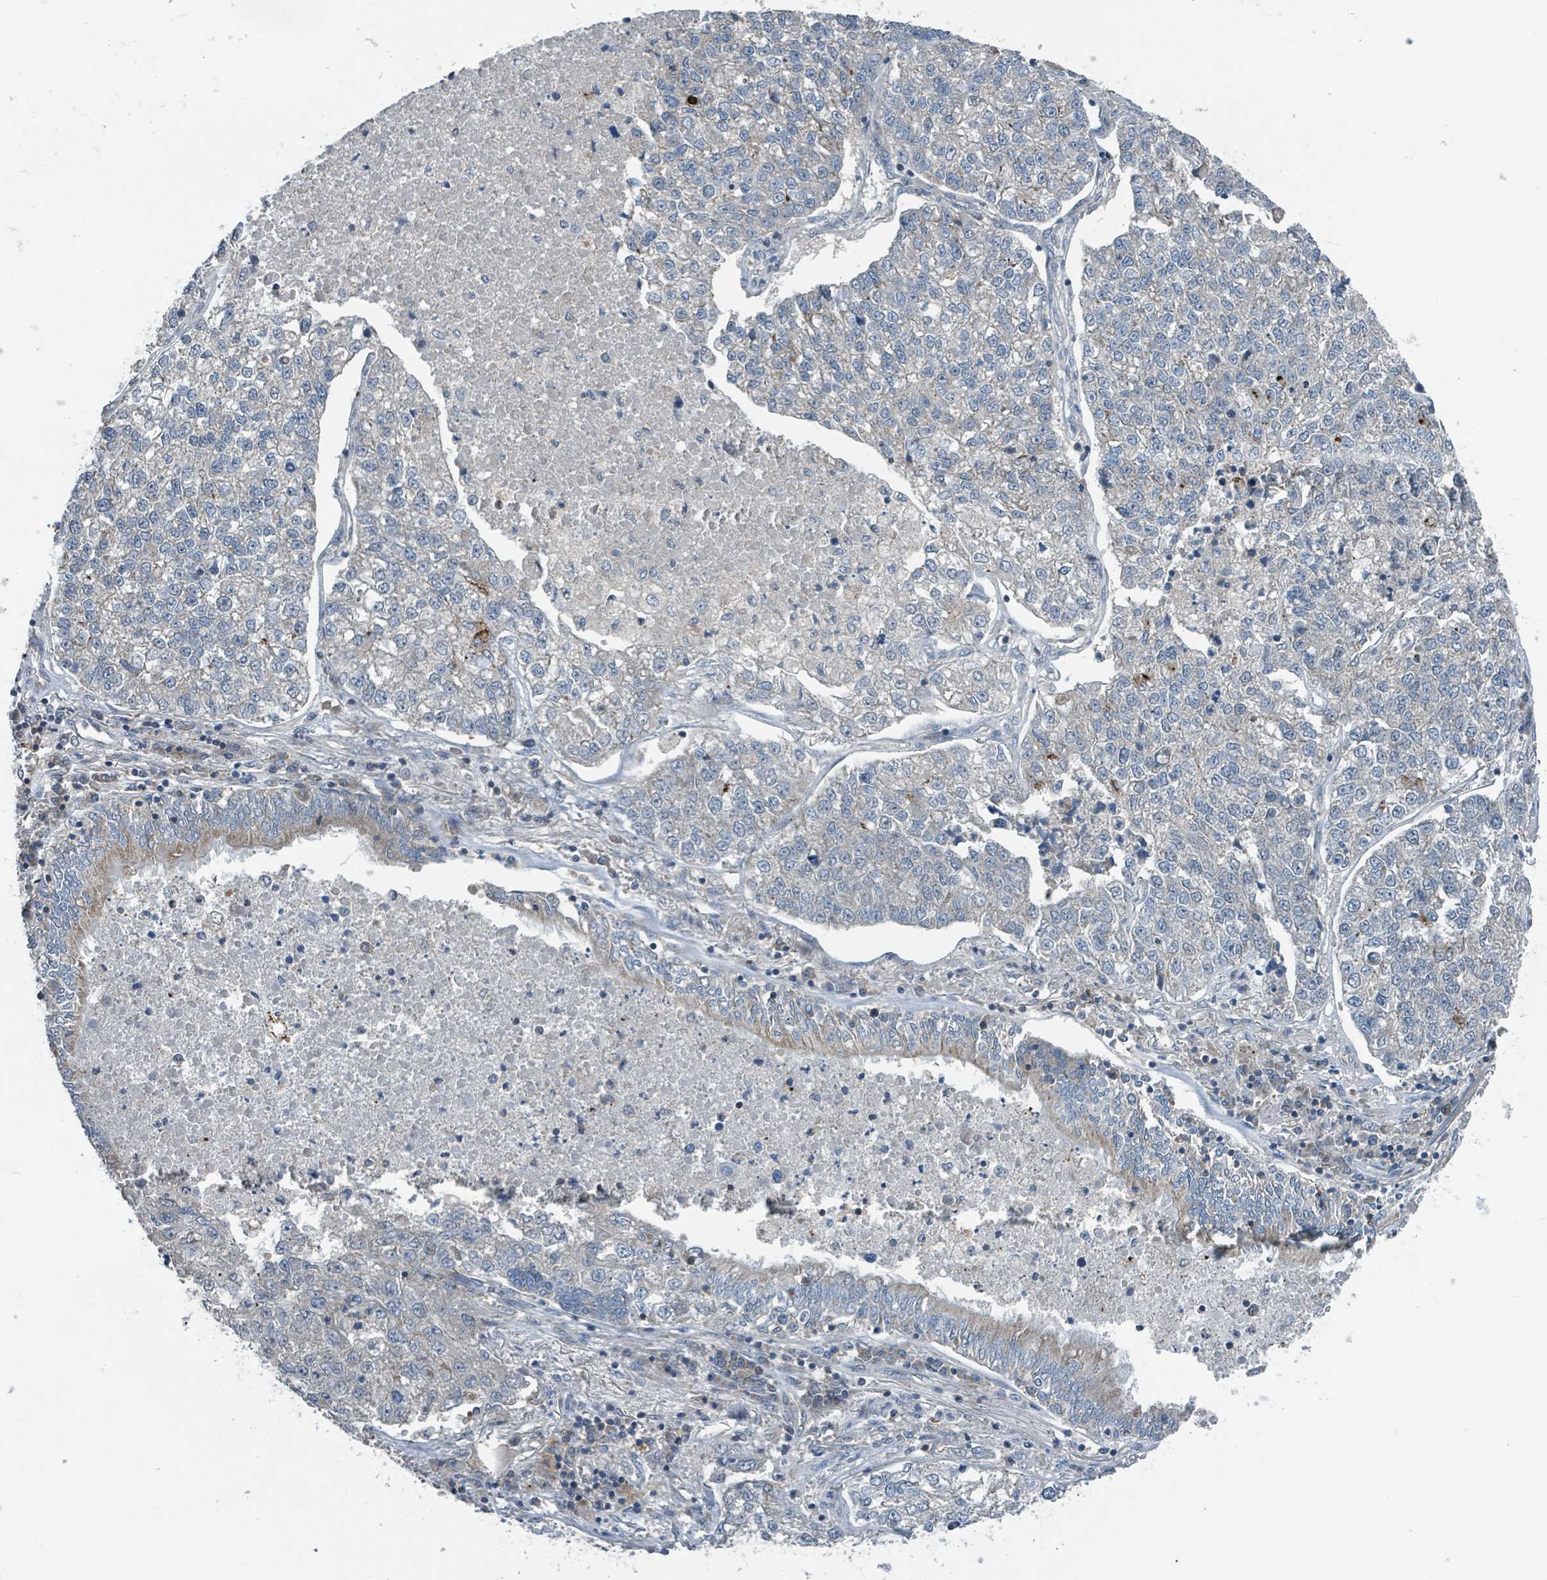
{"staining": {"intensity": "negative", "quantity": "none", "location": "none"}, "tissue": "lung cancer", "cell_type": "Tumor cells", "image_type": "cancer", "snomed": [{"axis": "morphology", "description": "Adenocarcinoma, NOS"}, {"axis": "topography", "description": "Lung"}], "caption": "Tumor cells show no significant protein staining in lung adenocarcinoma.", "gene": "ACBD4", "patient": {"sex": "male", "age": 49}}